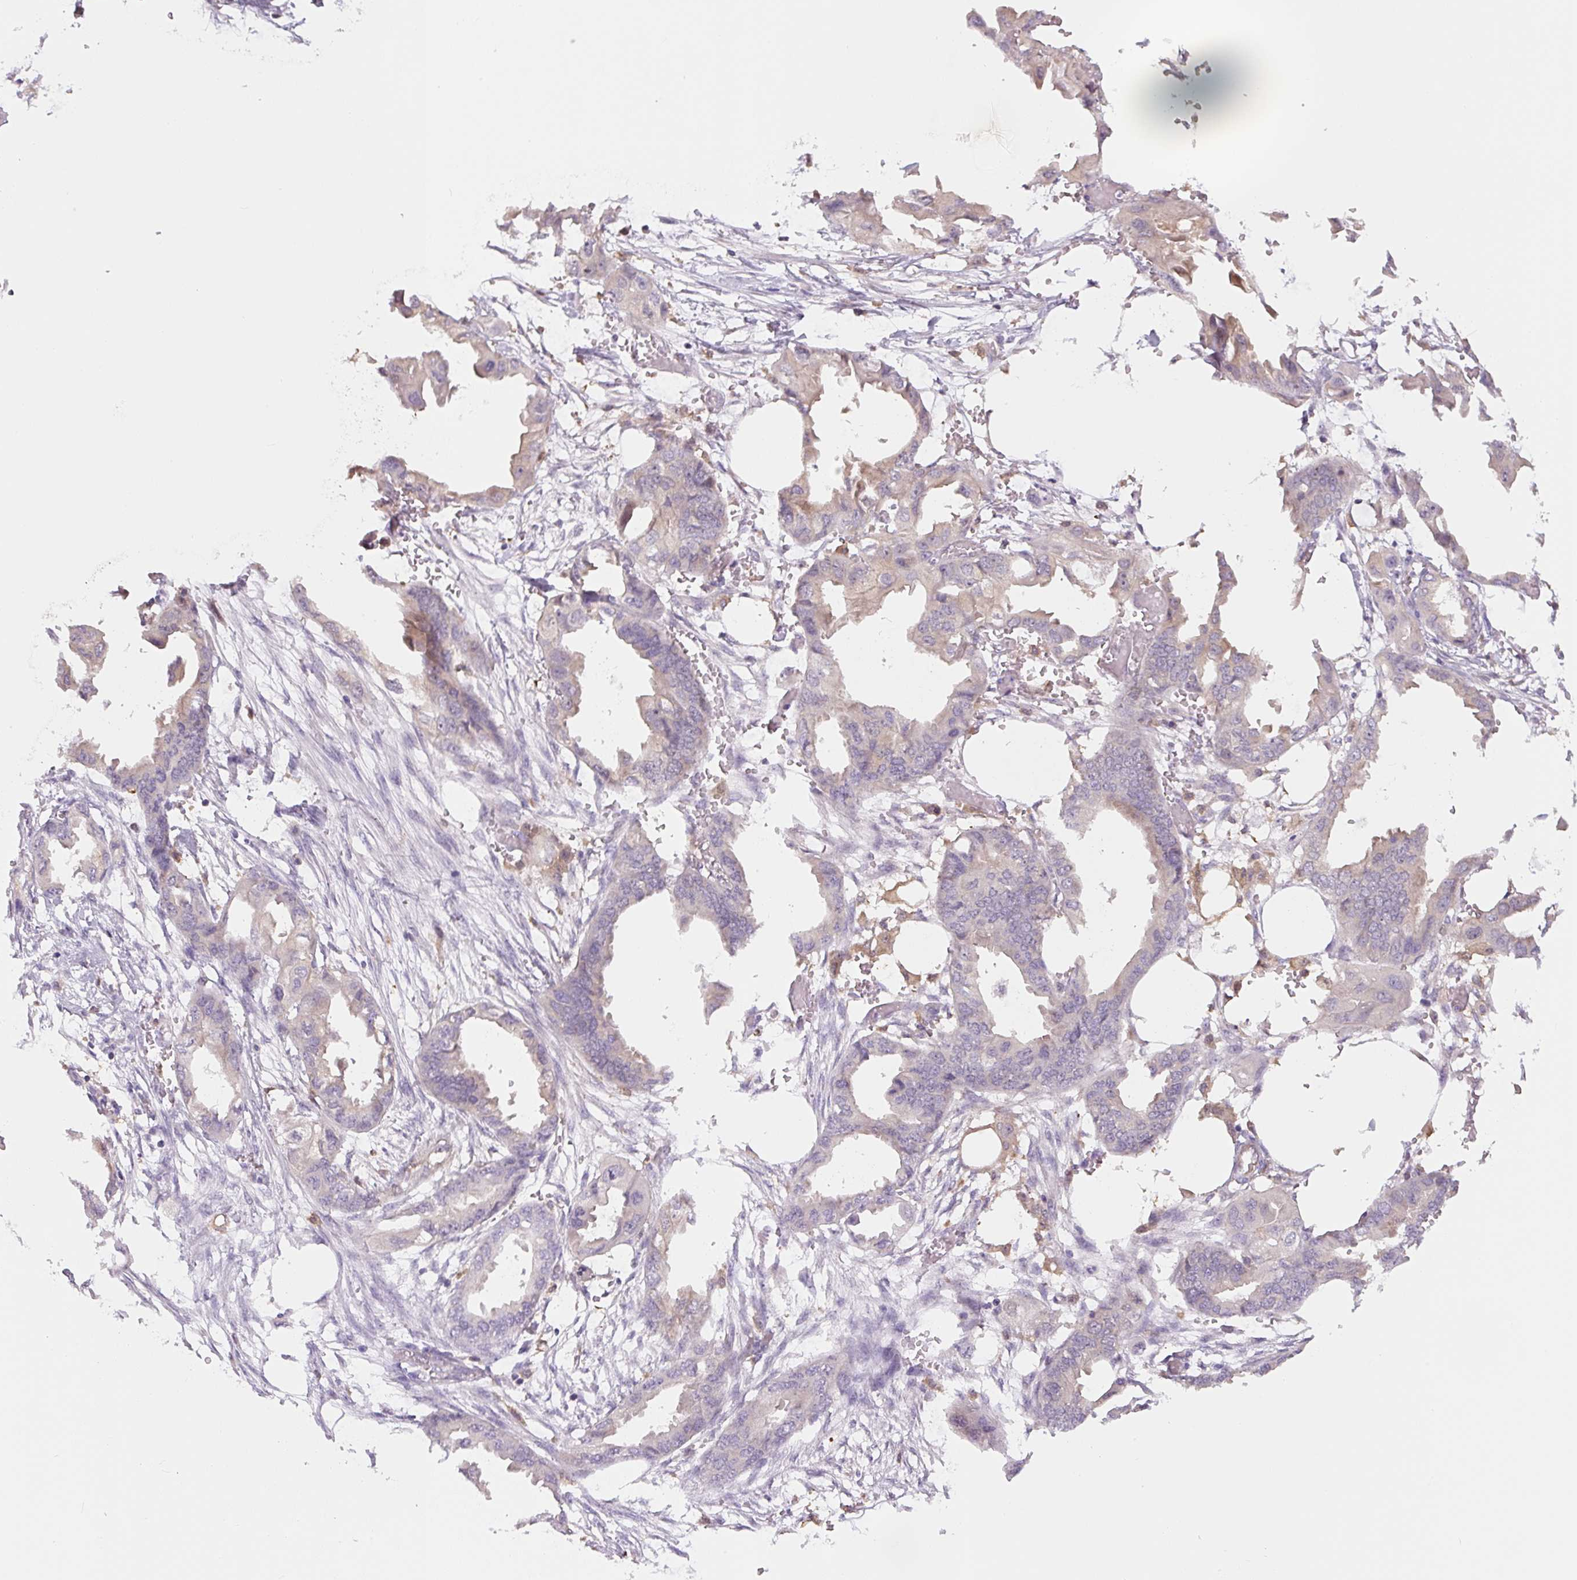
{"staining": {"intensity": "negative", "quantity": "none", "location": "none"}, "tissue": "endometrial cancer", "cell_type": "Tumor cells", "image_type": "cancer", "snomed": [{"axis": "morphology", "description": "Adenocarcinoma, NOS"}, {"axis": "morphology", "description": "Adenocarcinoma, metastatic, NOS"}, {"axis": "topography", "description": "Adipose tissue"}, {"axis": "topography", "description": "Endometrium"}], "caption": "The image displays no staining of tumor cells in metastatic adenocarcinoma (endometrial).", "gene": "SPSB2", "patient": {"sex": "female", "age": 67}}